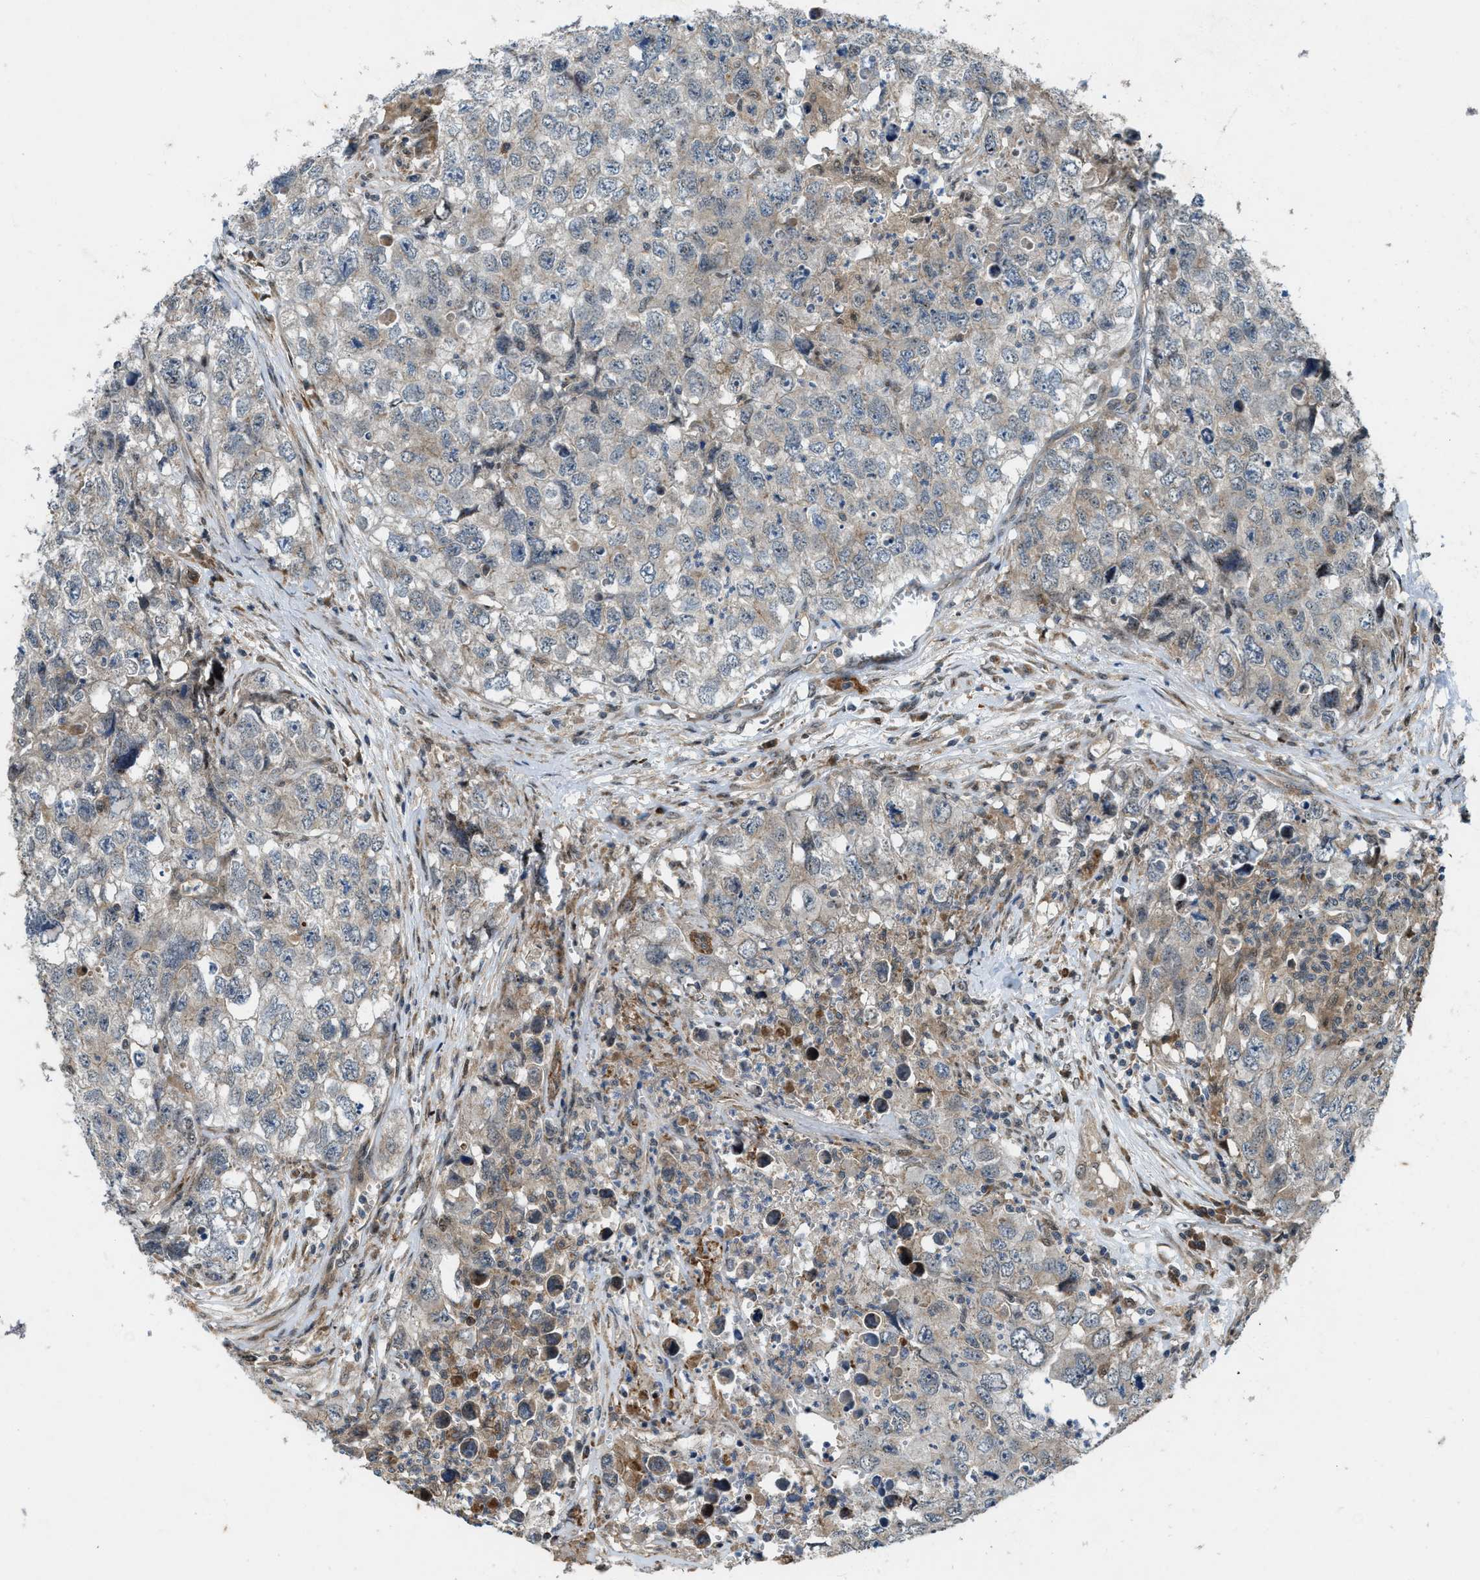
{"staining": {"intensity": "weak", "quantity": "25%-75%", "location": "cytoplasmic/membranous"}, "tissue": "testis cancer", "cell_type": "Tumor cells", "image_type": "cancer", "snomed": [{"axis": "morphology", "description": "Seminoma, NOS"}, {"axis": "morphology", "description": "Carcinoma, Embryonal, NOS"}, {"axis": "topography", "description": "Testis"}], "caption": "Protein staining of testis cancer (embryonal carcinoma) tissue demonstrates weak cytoplasmic/membranous staining in about 25%-75% of tumor cells.", "gene": "LRRC72", "patient": {"sex": "male", "age": 43}}